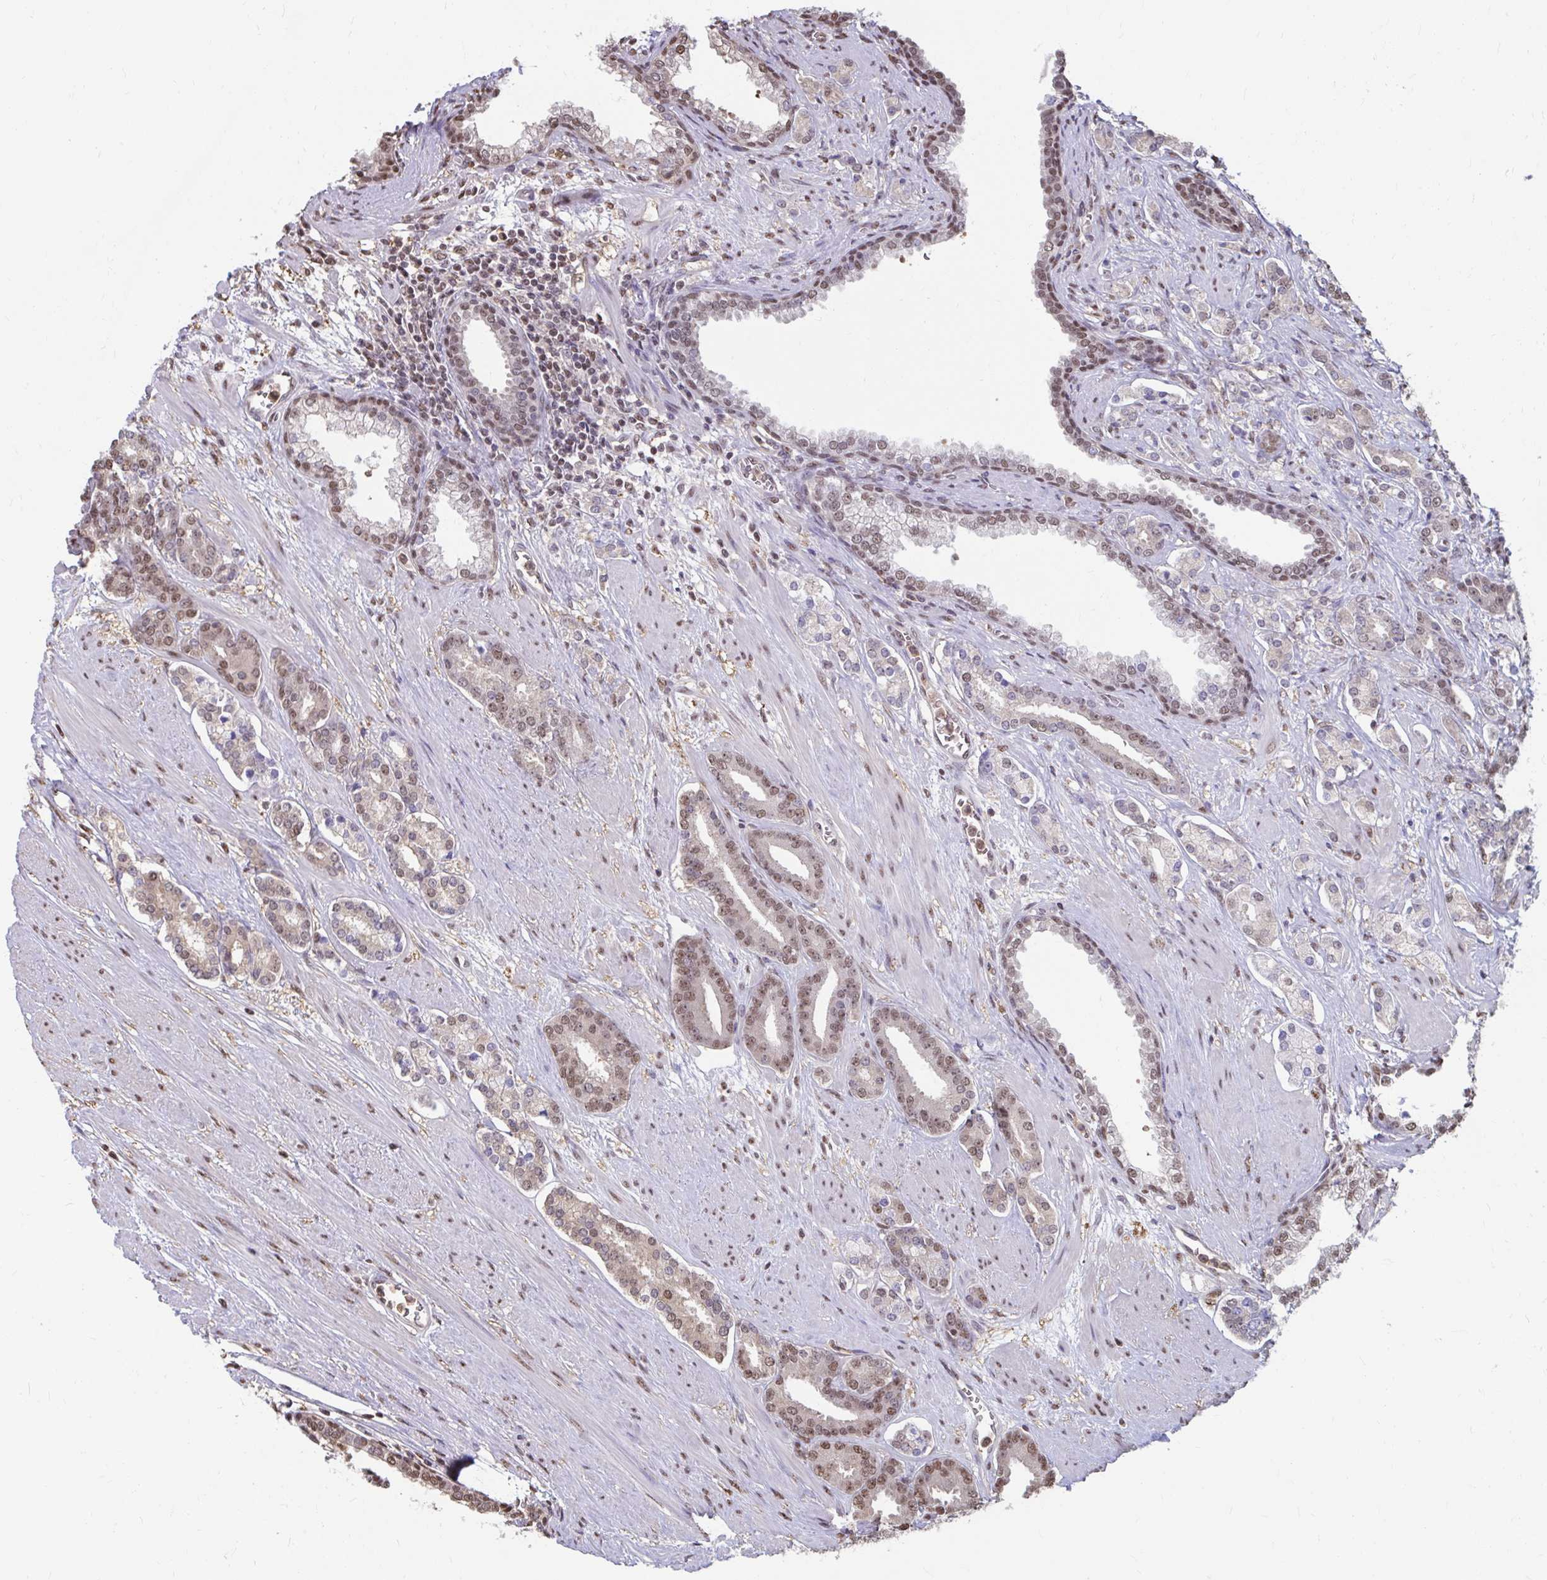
{"staining": {"intensity": "moderate", "quantity": "25%-75%", "location": "nuclear"}, "tissue": "prostate cancer", "cell_type": "Tumor cells", "image_type": "cancer", "snomed": [{"axis": "morphology", "description": "Adenocarcinoma, High grade"}, {"axis": "topography", "description": "Prostate"}], "caption": "The image shows a brown stain indicating the presence of a protein in the nuclear of tumor cells in adenocarcinoma (high-grade) (prostate).", "gene": "ING4", "patient": {"sex": "male", "age": 60}}